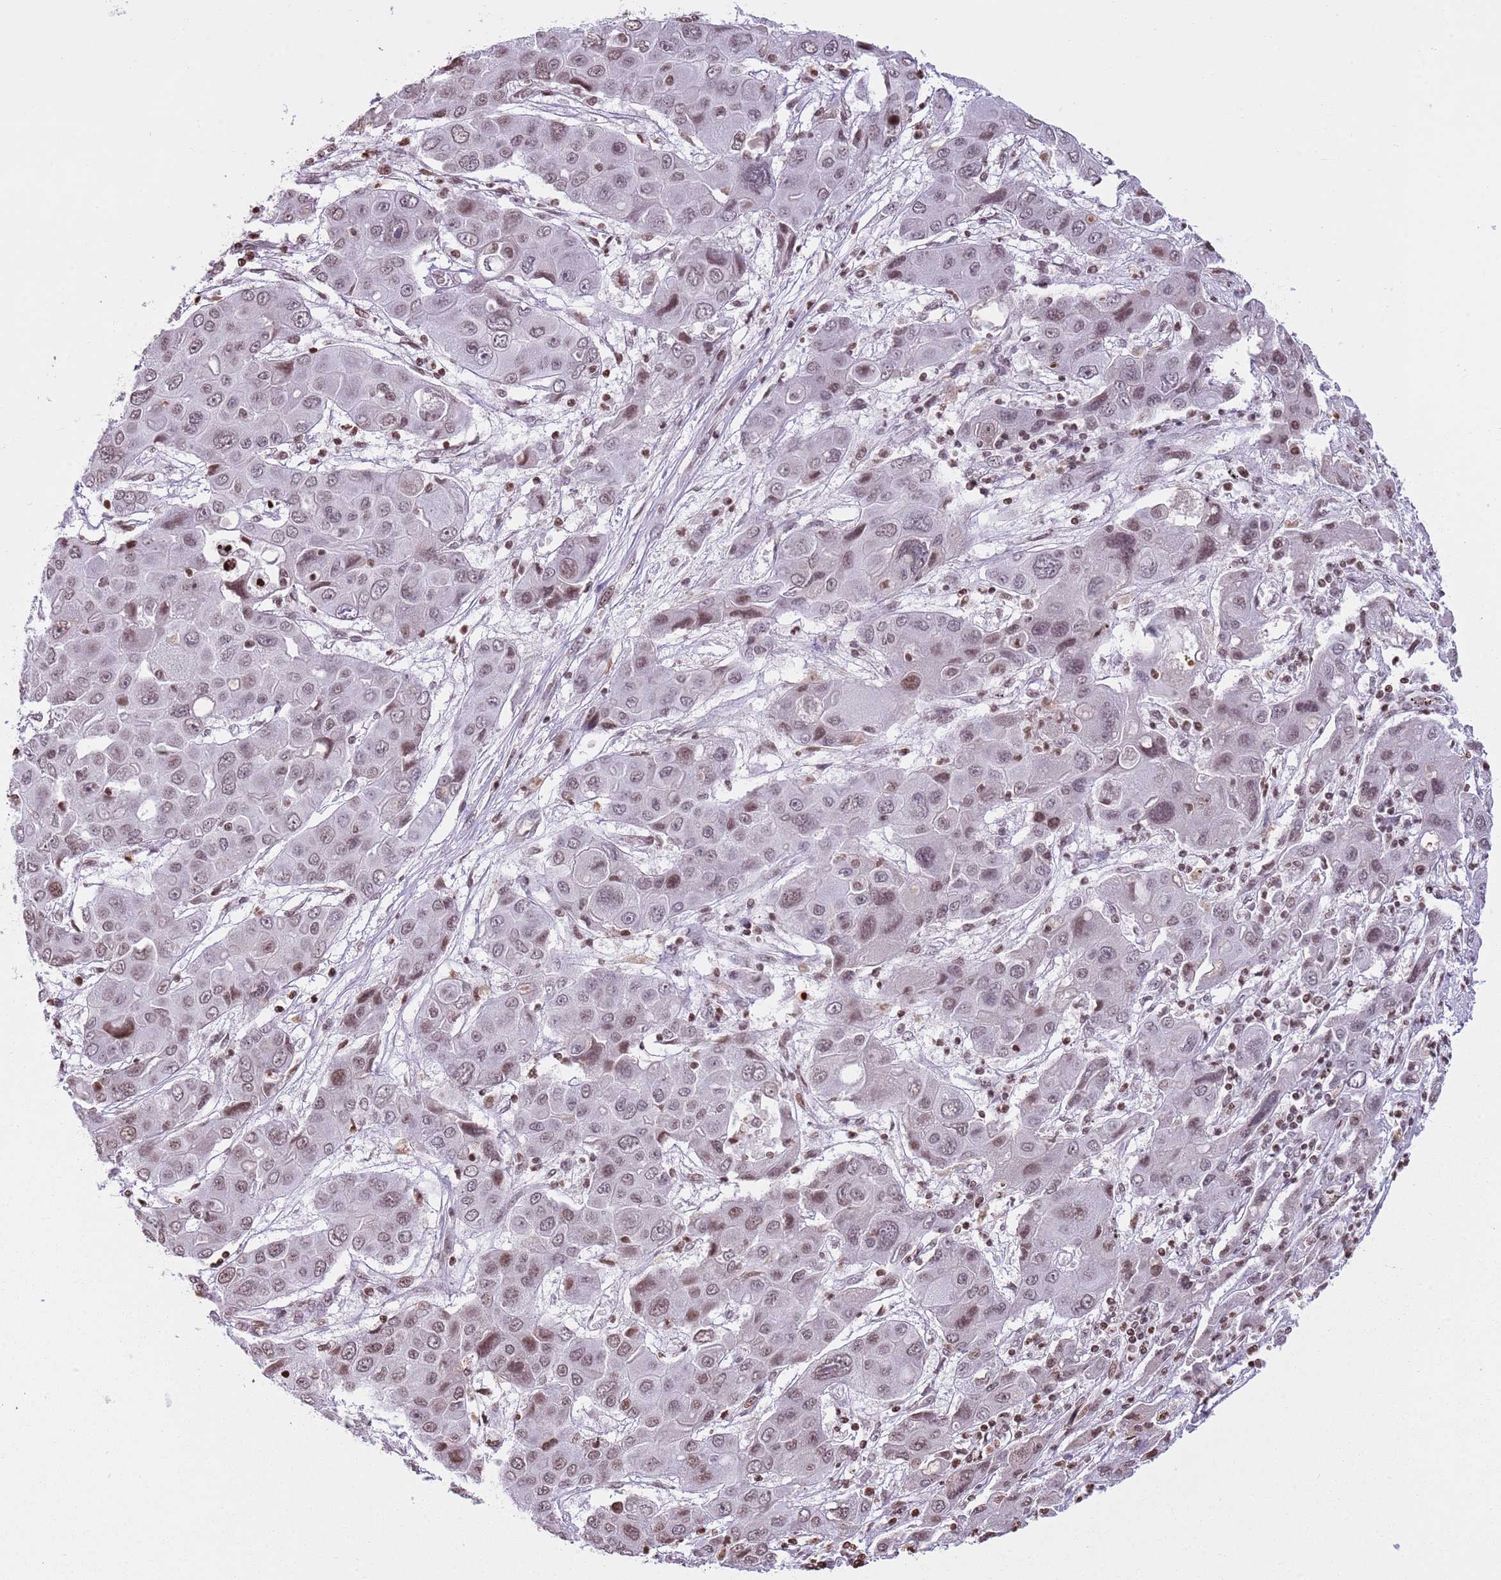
{"staining": {"intensity": "moderate", "quantity": ">75%", "location": "nuclear"}, "tissue": "liver cancer", "cell_type": "Tumor cells", "image_type": "cancer", "snomed": [{"axis": "morphology", "description": "Cholangiocarcinoma"}, {"axis": "topography", "description": "Liver"}], "caption": "The micrograph demonstrates a brown stain indicating the presence of a protein in the nuclear of tumor cells in liver cancer (cholangiocarcinoma). The protein of interest is shown in brown color, while the nuclei are stained blue.", "gene": "KPNA3", "patient": {"sex": "male", "age": 67}}